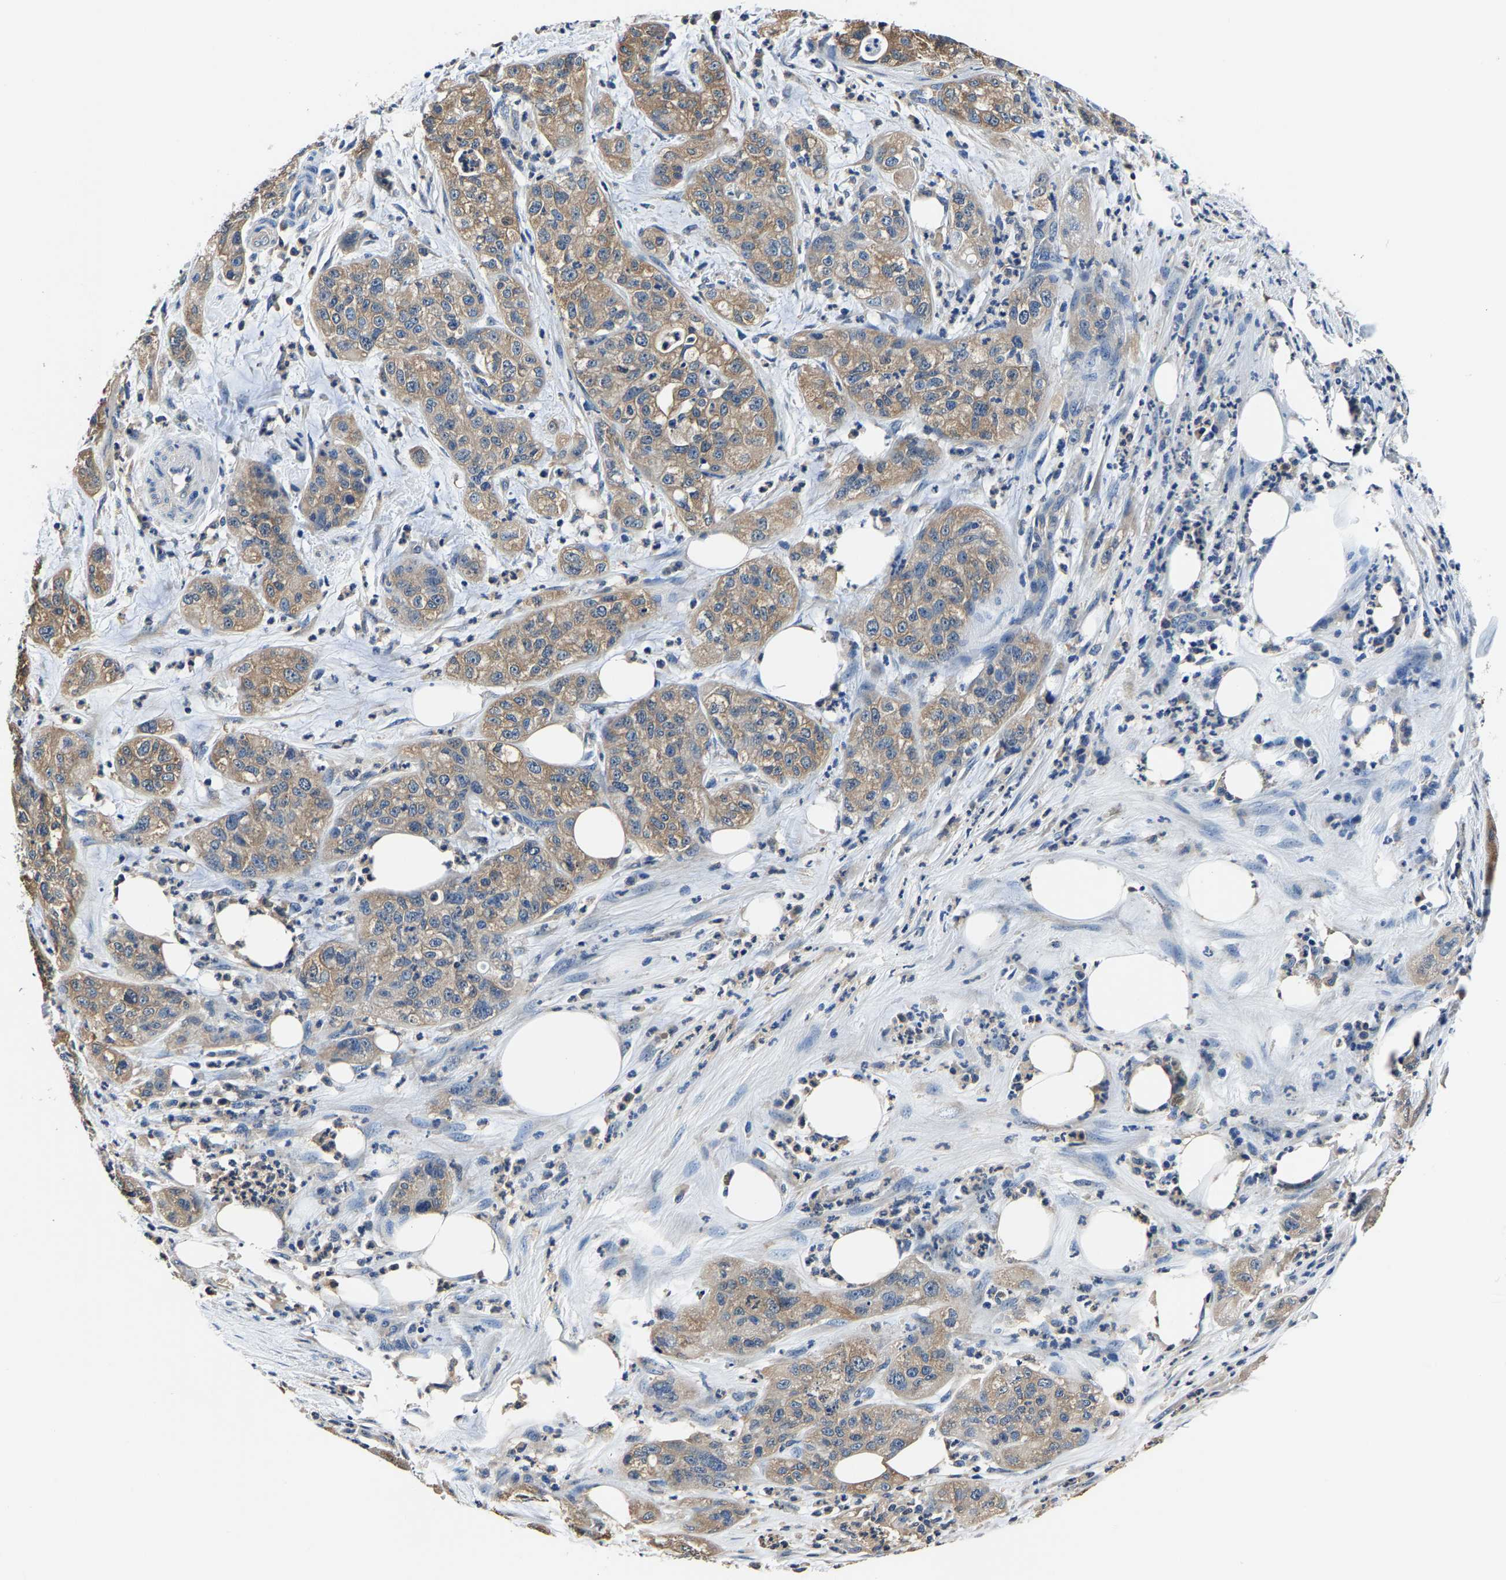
{"staining": {"intensity": "moderate", "quantity": ">75%", "location": "cytoplasmic/membranous"}, "tissue": "pancreatic cancer", "cell_type": "Tumor cells", "image_type": "cancer", "snomed": [{"axis": "morphology", "description": "Adenocarcinoma, NOS"}, {"axis": "topography", "description": "Pancreas"}], "caption": "Brown immunohistochemical staining in adenocarcinoma (pancreatic) exhibits moderate cytoplasmic/membranous expression in approximately >75% of tumor cells. The protein of interest is stained brown, and the nuclei are stained in blue (DAB IHC with brightfield microscopy, high magnification).", "gene": "ALDOB", "patient": {"sex": "female", "age": 78}}